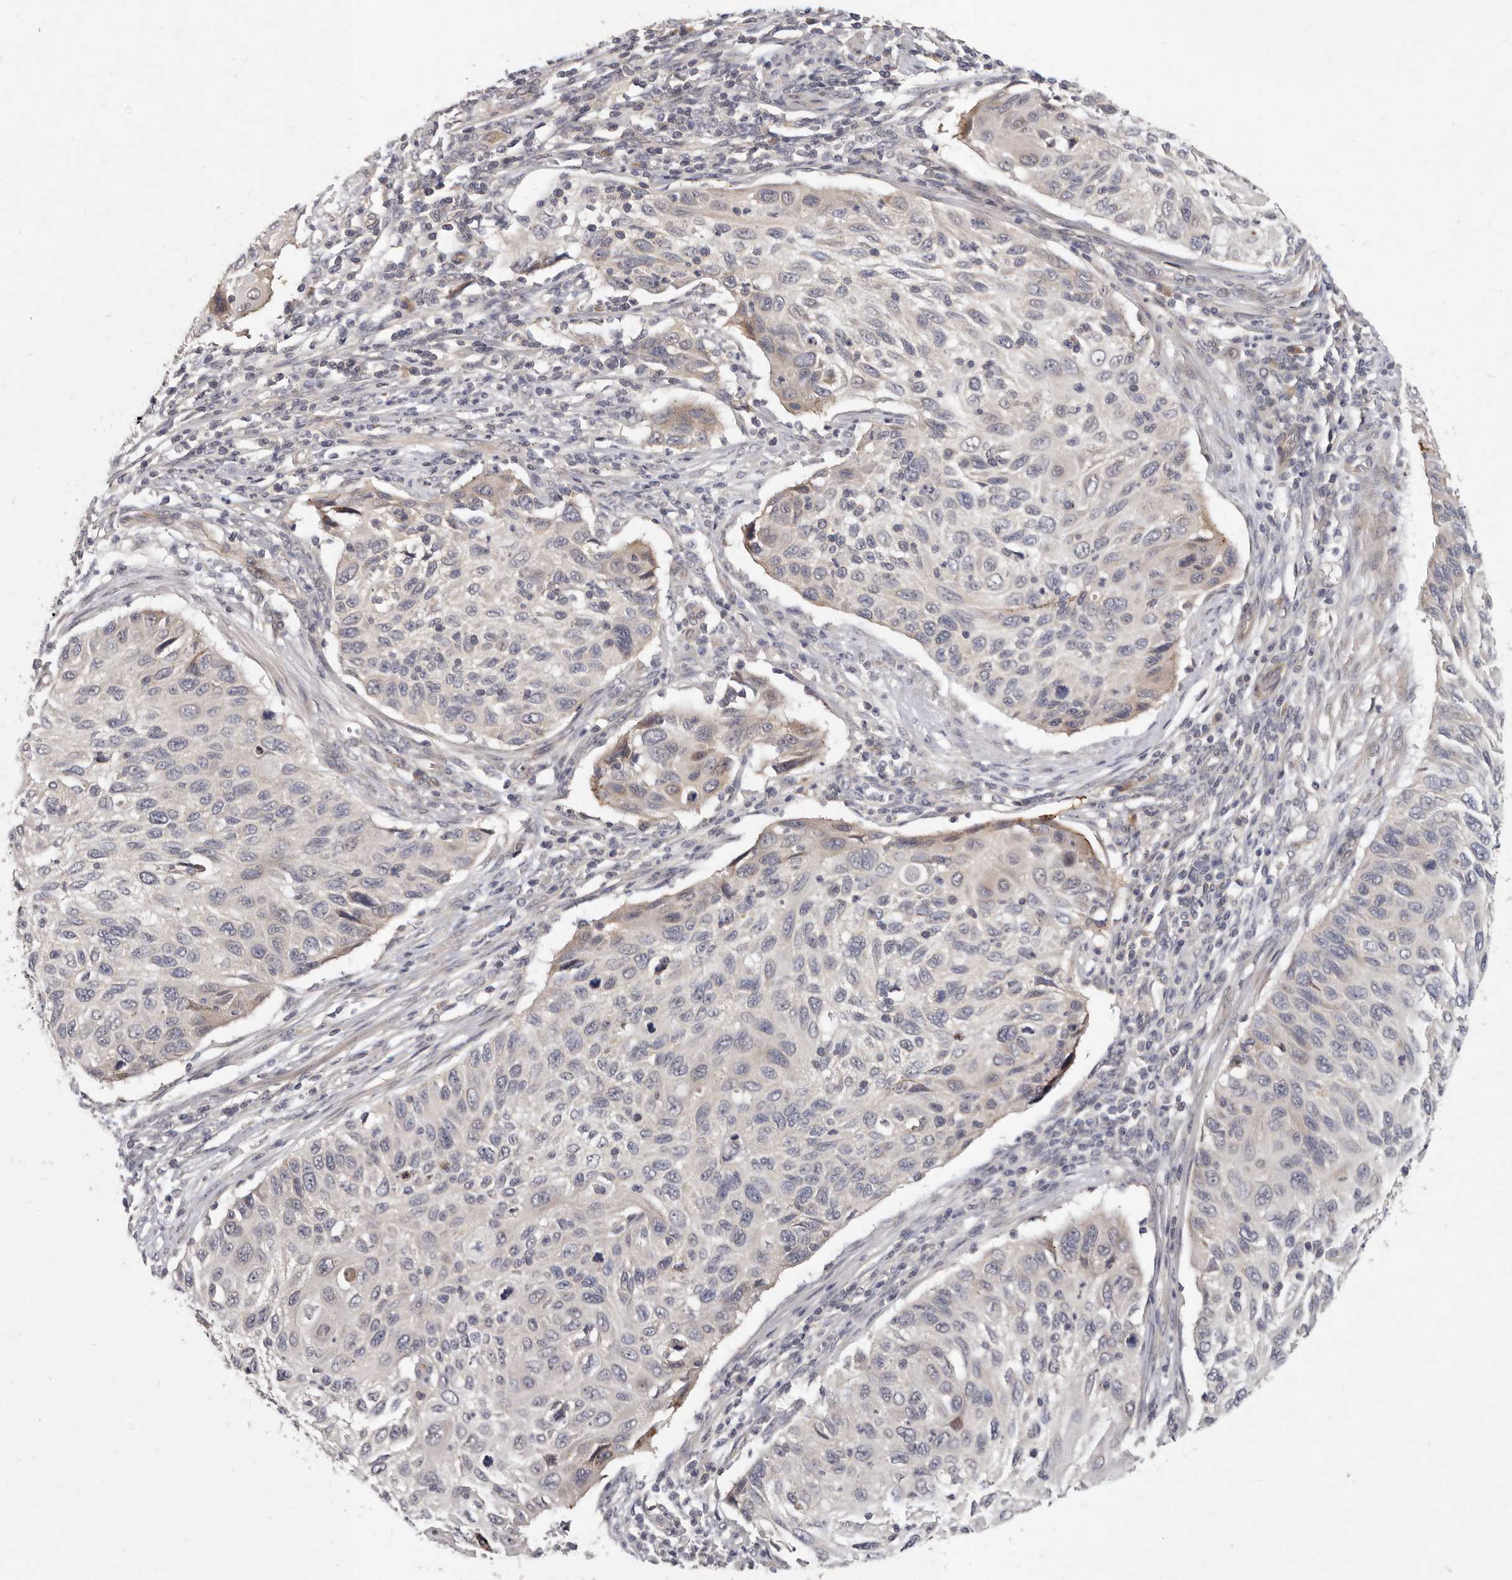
{"staining": {"intensity": "negative", "quantity": "none", "location": "none"}, "tissue": "cervical cancer", "cell_type": "Tumor cells", "image_type": "cancer", "snomed": [{"axis": "morphology", "description": "Squamous cell carcinoma, NOS"}, {"axis": "topography", "description": "Cervix"}], "caption": "This is an immunohistochemistry (IHC) micrograph of human cervical squamous cell carcinoma. There is no expression in tumor cells.", "gene": "SLC22A1", "patient": {"sex": "female", "age": 70}}